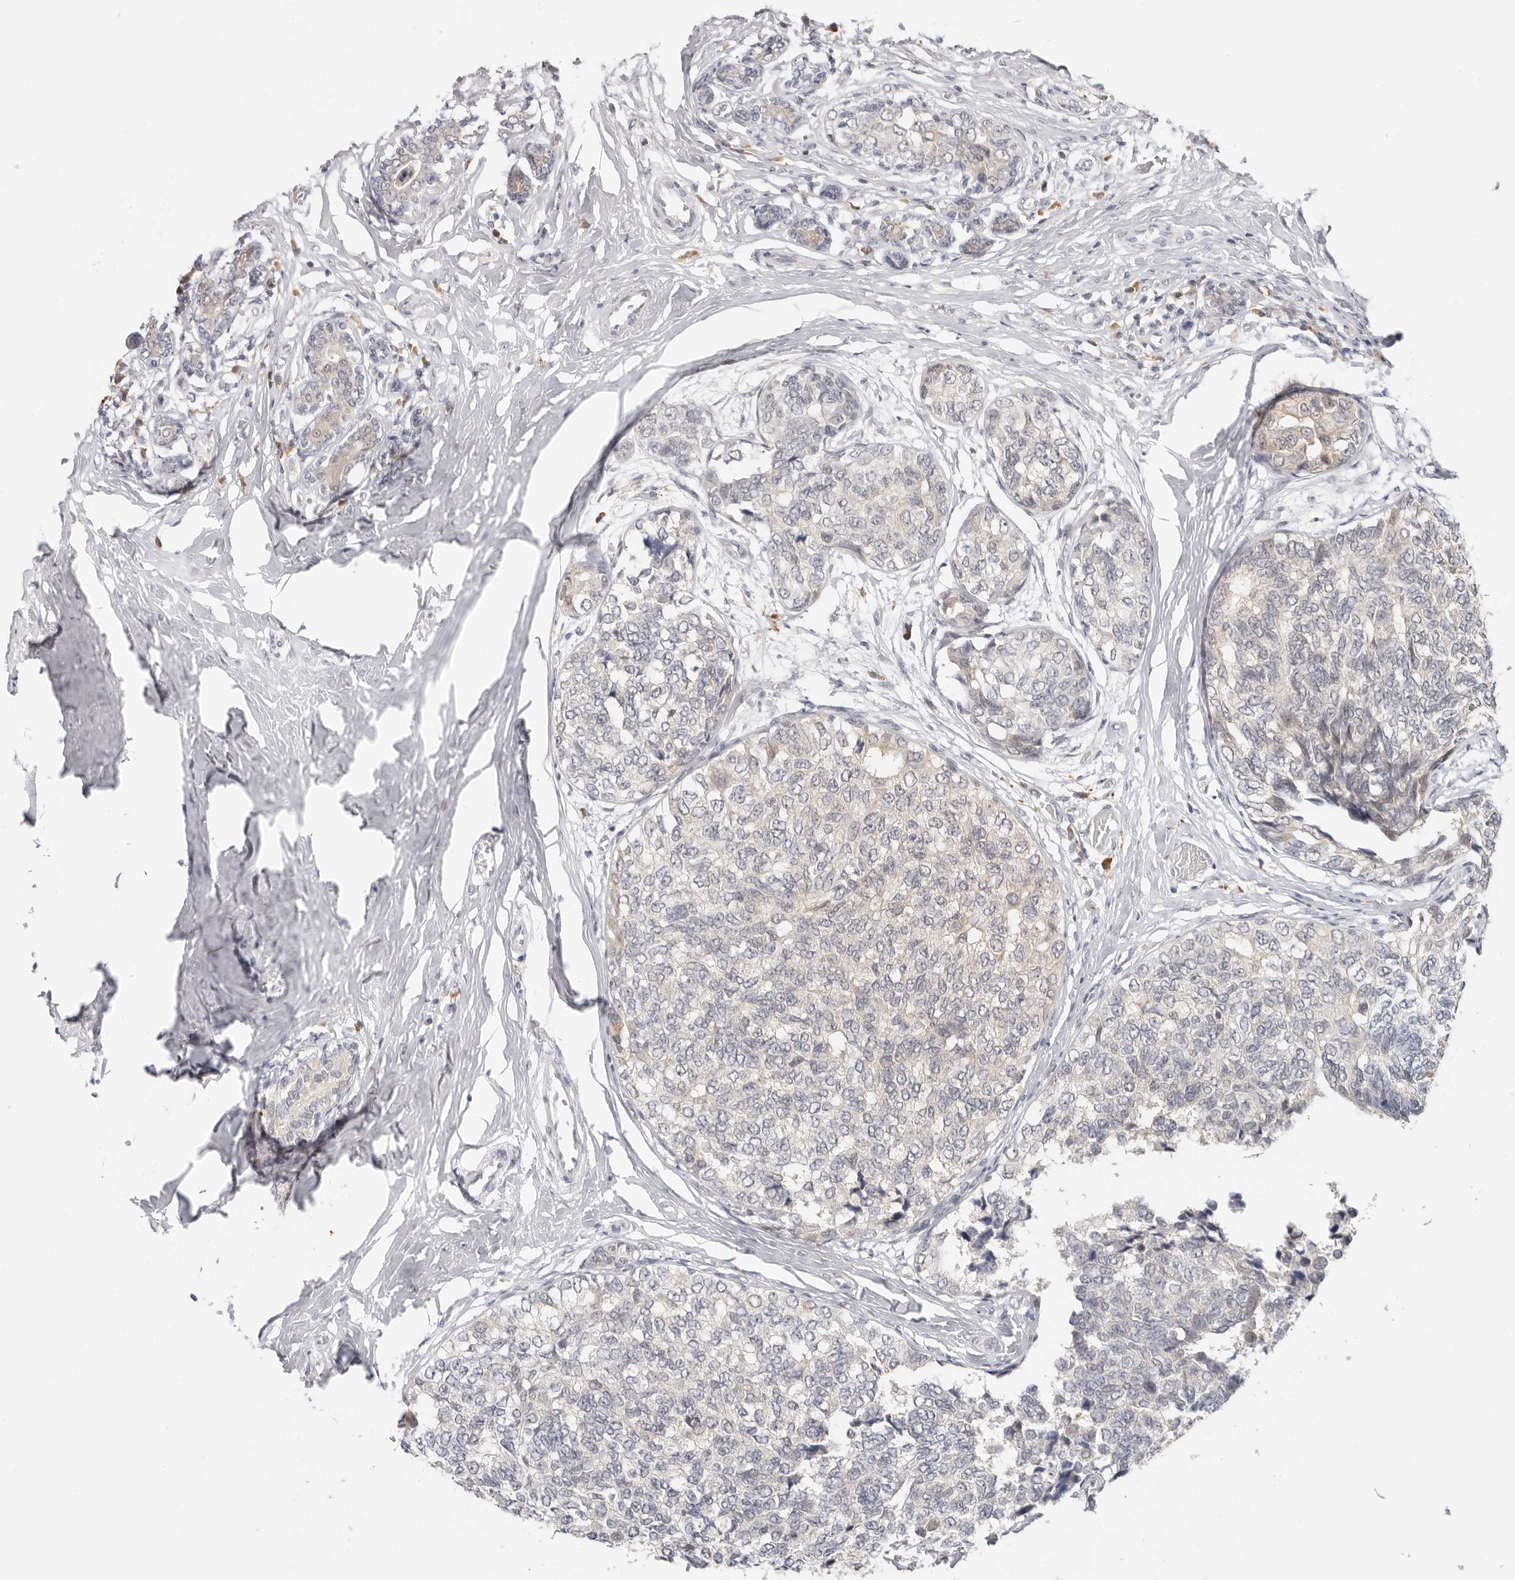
{"staining": {"intensity": "weak", "quantity": "<25%", "location": "cytoplasmic/membranous"}, "tissue": "breast cancer", "cell_type": "Tumor cells", "image_type": "cancer", "snomed": [{"axis": "morphology", "description": "Normal tissue, NOS"}, {"axis": "morphology", "description": "Duct carcinoma"}, {"axis": "topography", "description": "Breast"}], "caption": "Protein analysis of infiltrating ductal carcinoma (breast) exhibits no significant positivity in tumor cells.", "gene": "LARP7", "patient": {"sex": "female", "age": 43}}